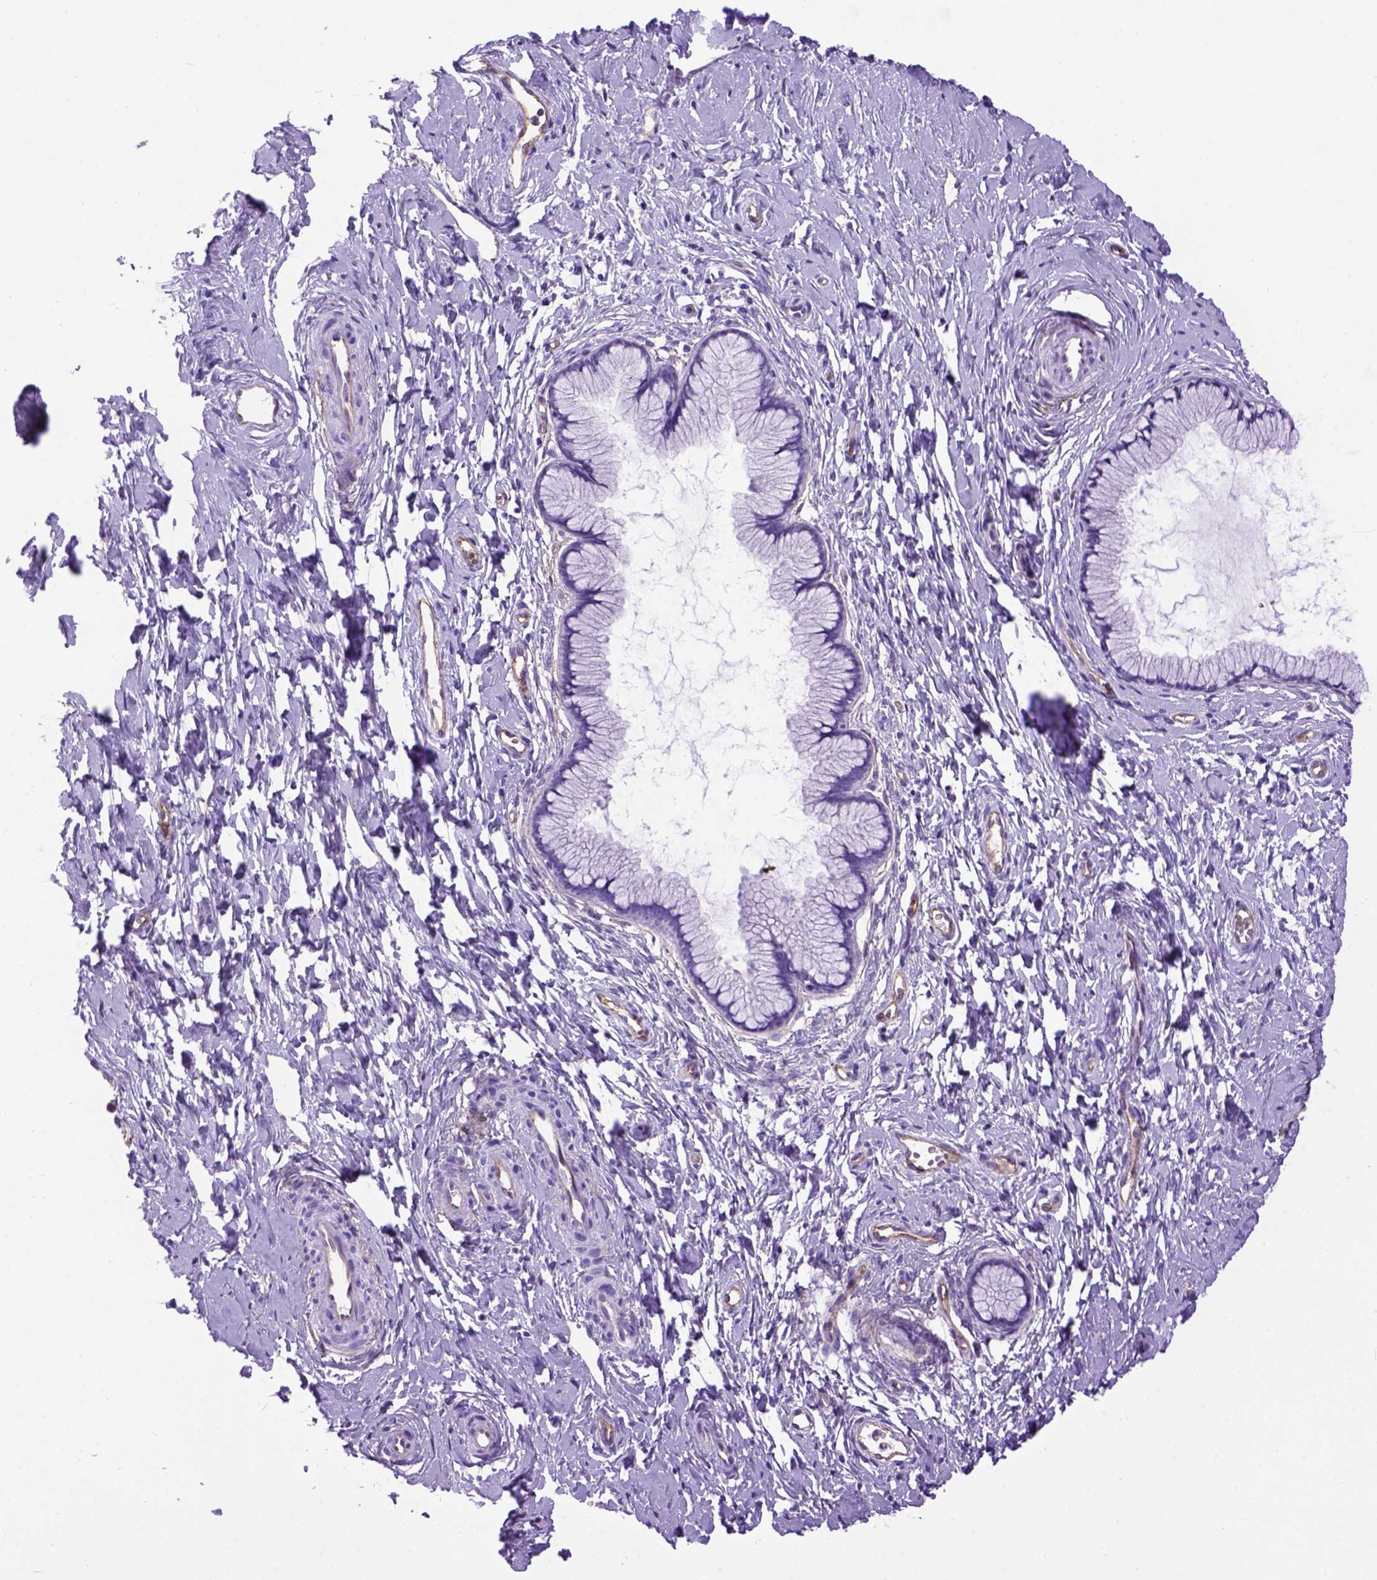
{"staining": {"intensity": "negative", "quantity": "none", "location": "none"}, "tissue": "cervix", "cell_type": "Glandular cells", "image_type": "normal", "snomed": [{"axis": "morphology", "description": "Normal tissue, NOS"}, {"axis": "topography", "description": "Cervix"}], "caption": "Immunohistochemistry (IHC) image of normal cervix: cervix stained with DAB reveals no significant protein positivity in glandular cells.", "gene": "ENG", "patient": {"sex": "female", "age": 40}}